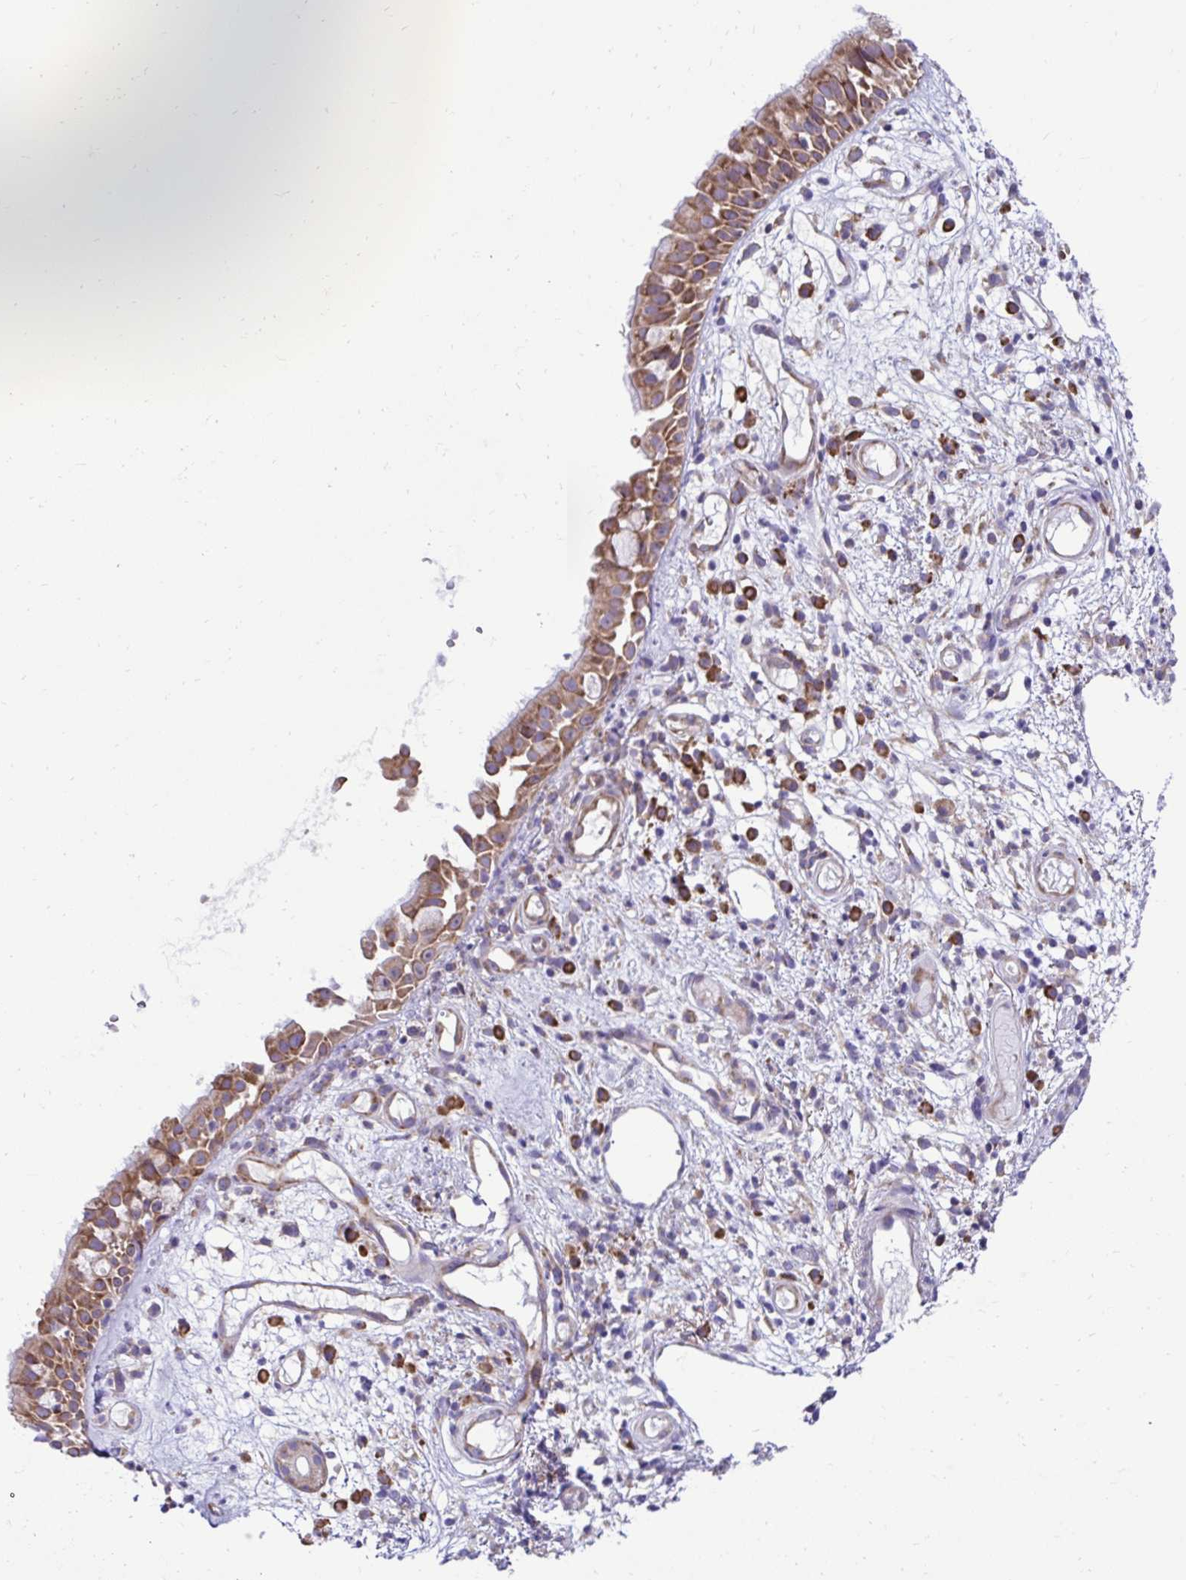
{"staining": {"intensity": "moderate", "quantity": "25%-75%", "location": "cytoplasmic/membranous"}, "tissue": "nasopharynx", "cell_type": "Respiratory epithelial cells", "image_type": "normal", "snomed": [{"axis": "morphology", "description": "Normal tissue, NOS"}, {"axis": "morphology", "description": "Inflammation, NOS"}, {"axis": "topography", "description": "Nasopharynx"}], "caption": "A medium amount of moderate cytoplasmic/membranous positivity is appreciated in approximately 25%-75% of respiratory epithelial cells in normal nasopharynx.", "gene": "RPL7", "patient": {"sex": "male", "age": 54}}